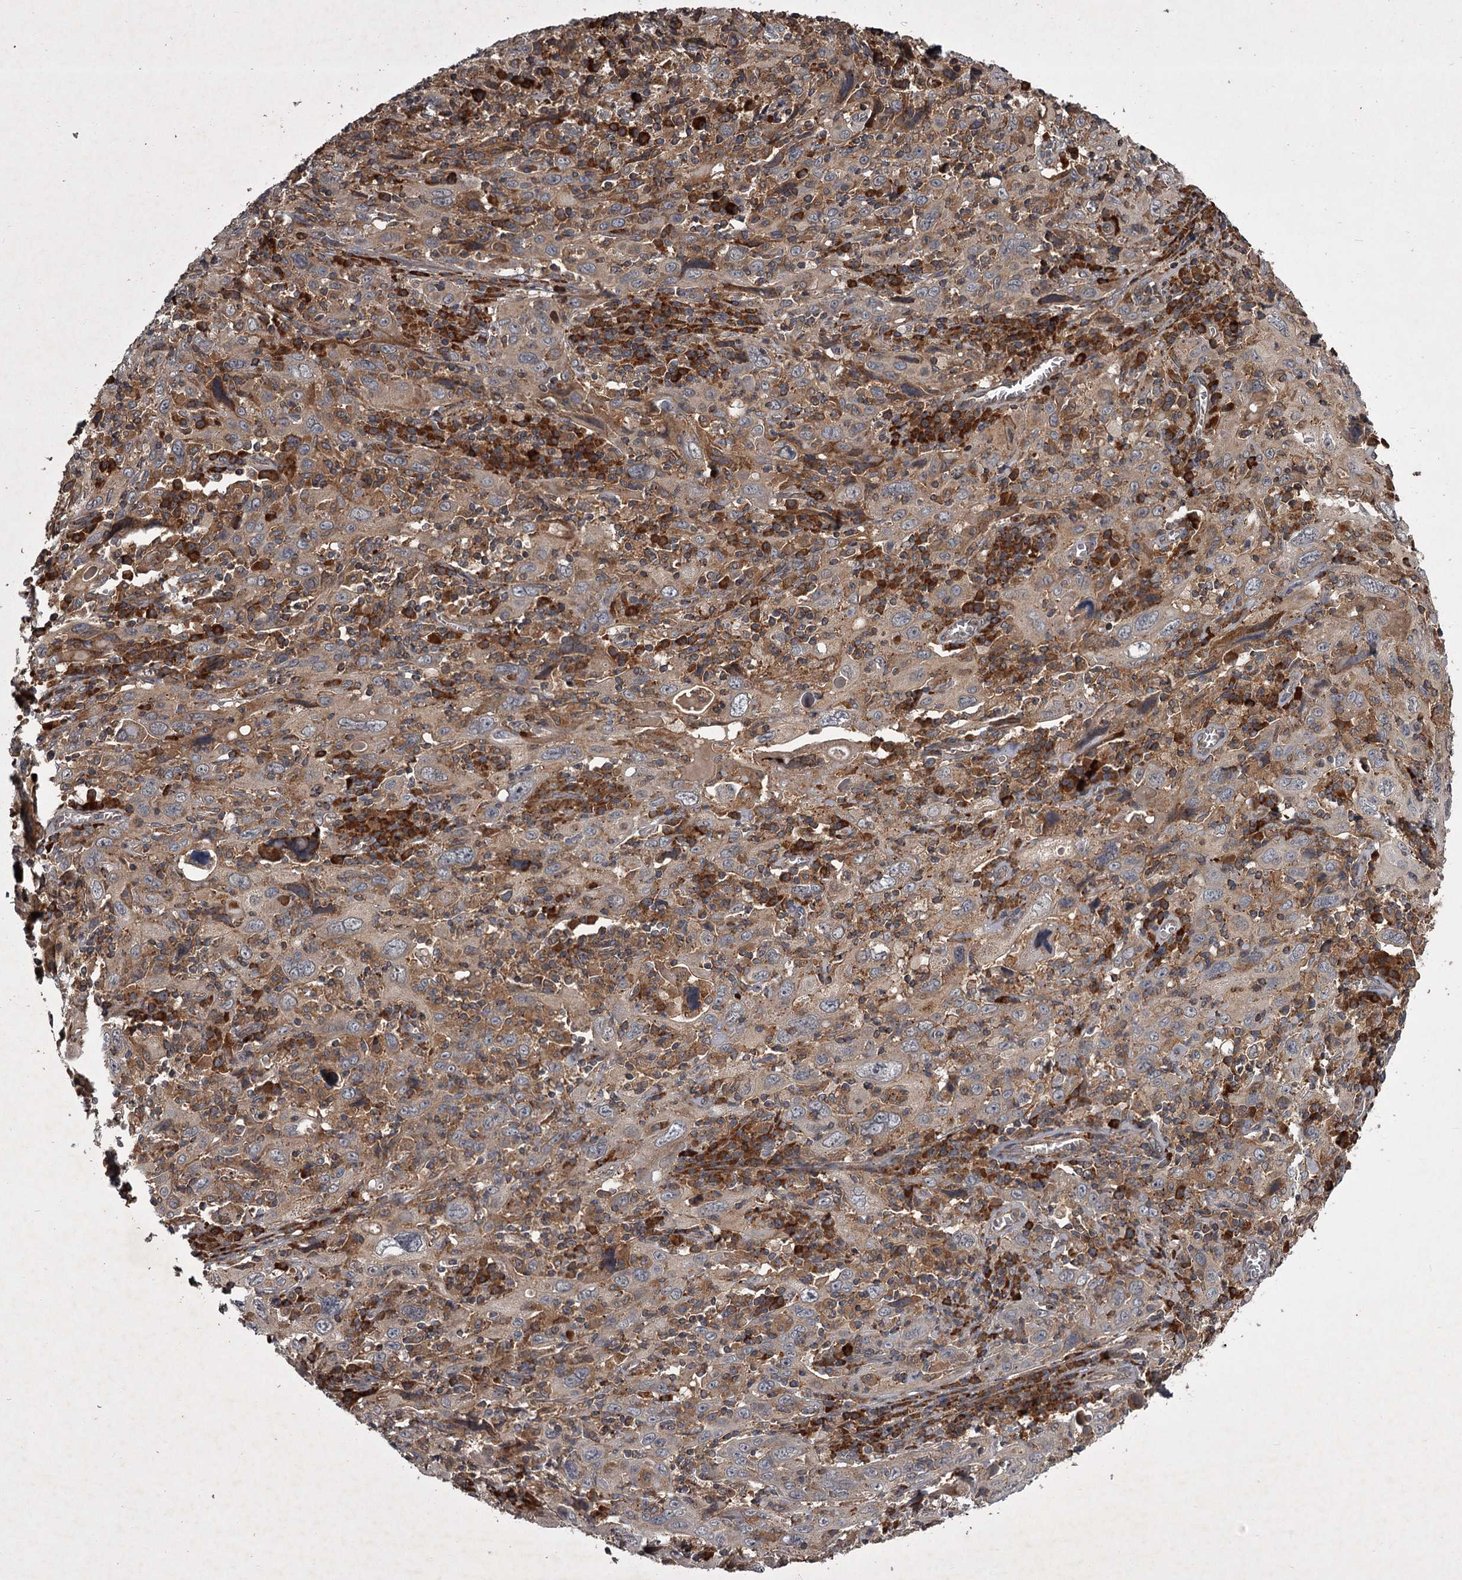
{"staining": {"intensity": "moderate", "quantity": ">75%", "location": "cytoplasmic/membranous"}, "tissue": "cervical cancer", "cell_type": "Tumor cells", "image_type": "cancer", "snomed": [{"axis": "morphology", "description": "Squamous cell carcinoma, NOS"}, {"axis": "topography", "description": "Cervix"}], "caption": "Cervical squamous cell carcinoma tissue reveals moderate cytoplasmic/membranous staining in approximately >75% of tumor cells, visualized by immunohistochemistry.", "gene": "UNC93B1", "patient": {"sex": "female", "age": 46}}